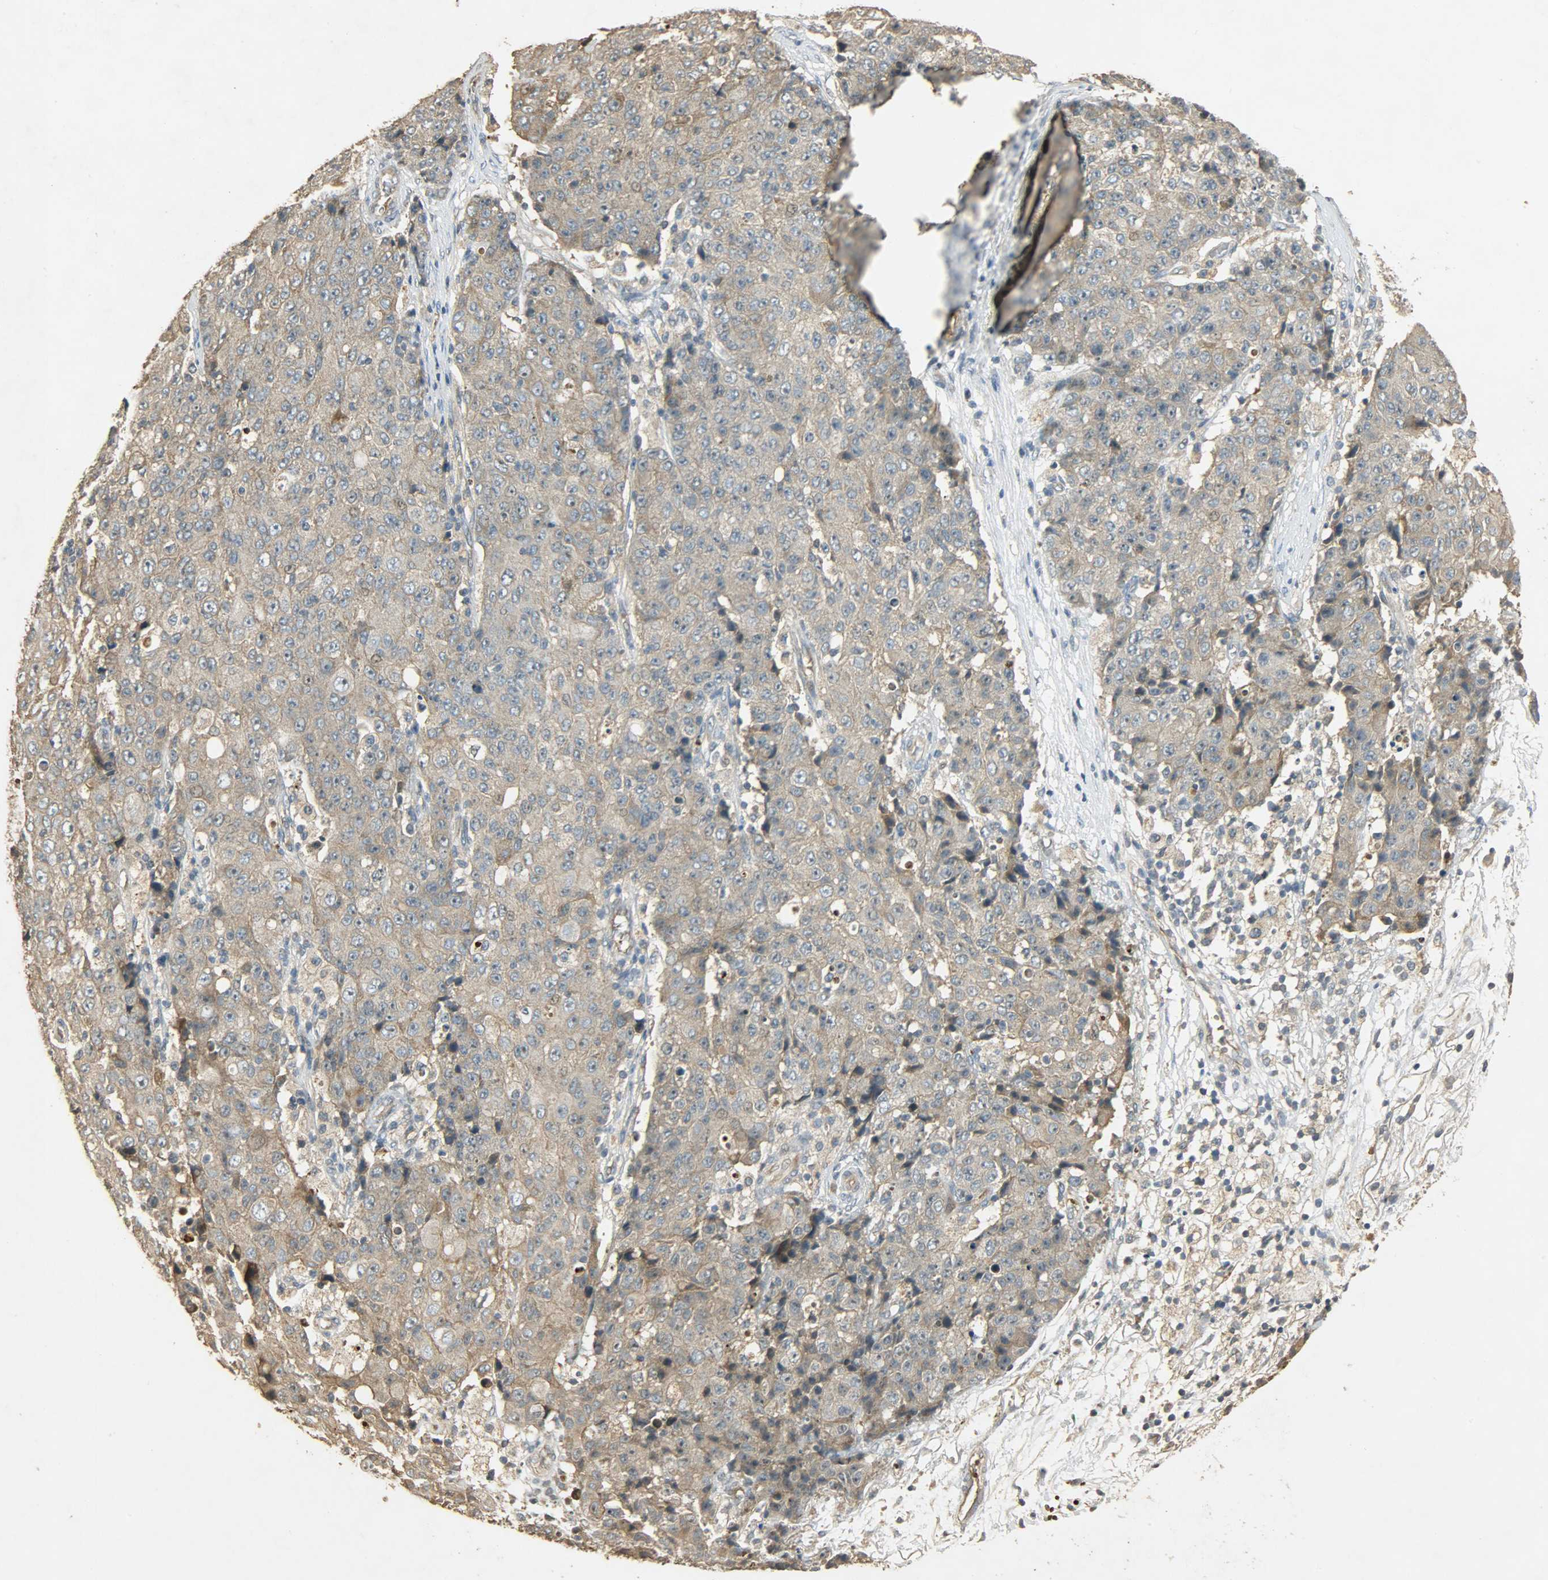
{"staining": {"intensity": "weak", "quantity": ">75%", "location": "cytoplasmic/membranous"}, "tissue": "ovarian cancer", "cell_type": "Tumor cells", "image_type": "cancer", "snomed": [{"axis": "morphology", "description": "Carcinoma, endometroid"}, {"axis": "topography", "description": "Ovary"}], "caption": "Brown immunohistochemical staining in ovarian cancer shows weak cytoplasmic/membranous expression in approximately >75% of tumor cells. (DAB = brown stain, brightfield microscopy at high magnification).", "gene": "ATP2B1", "patient": {"sex": "female", "age": 42}}